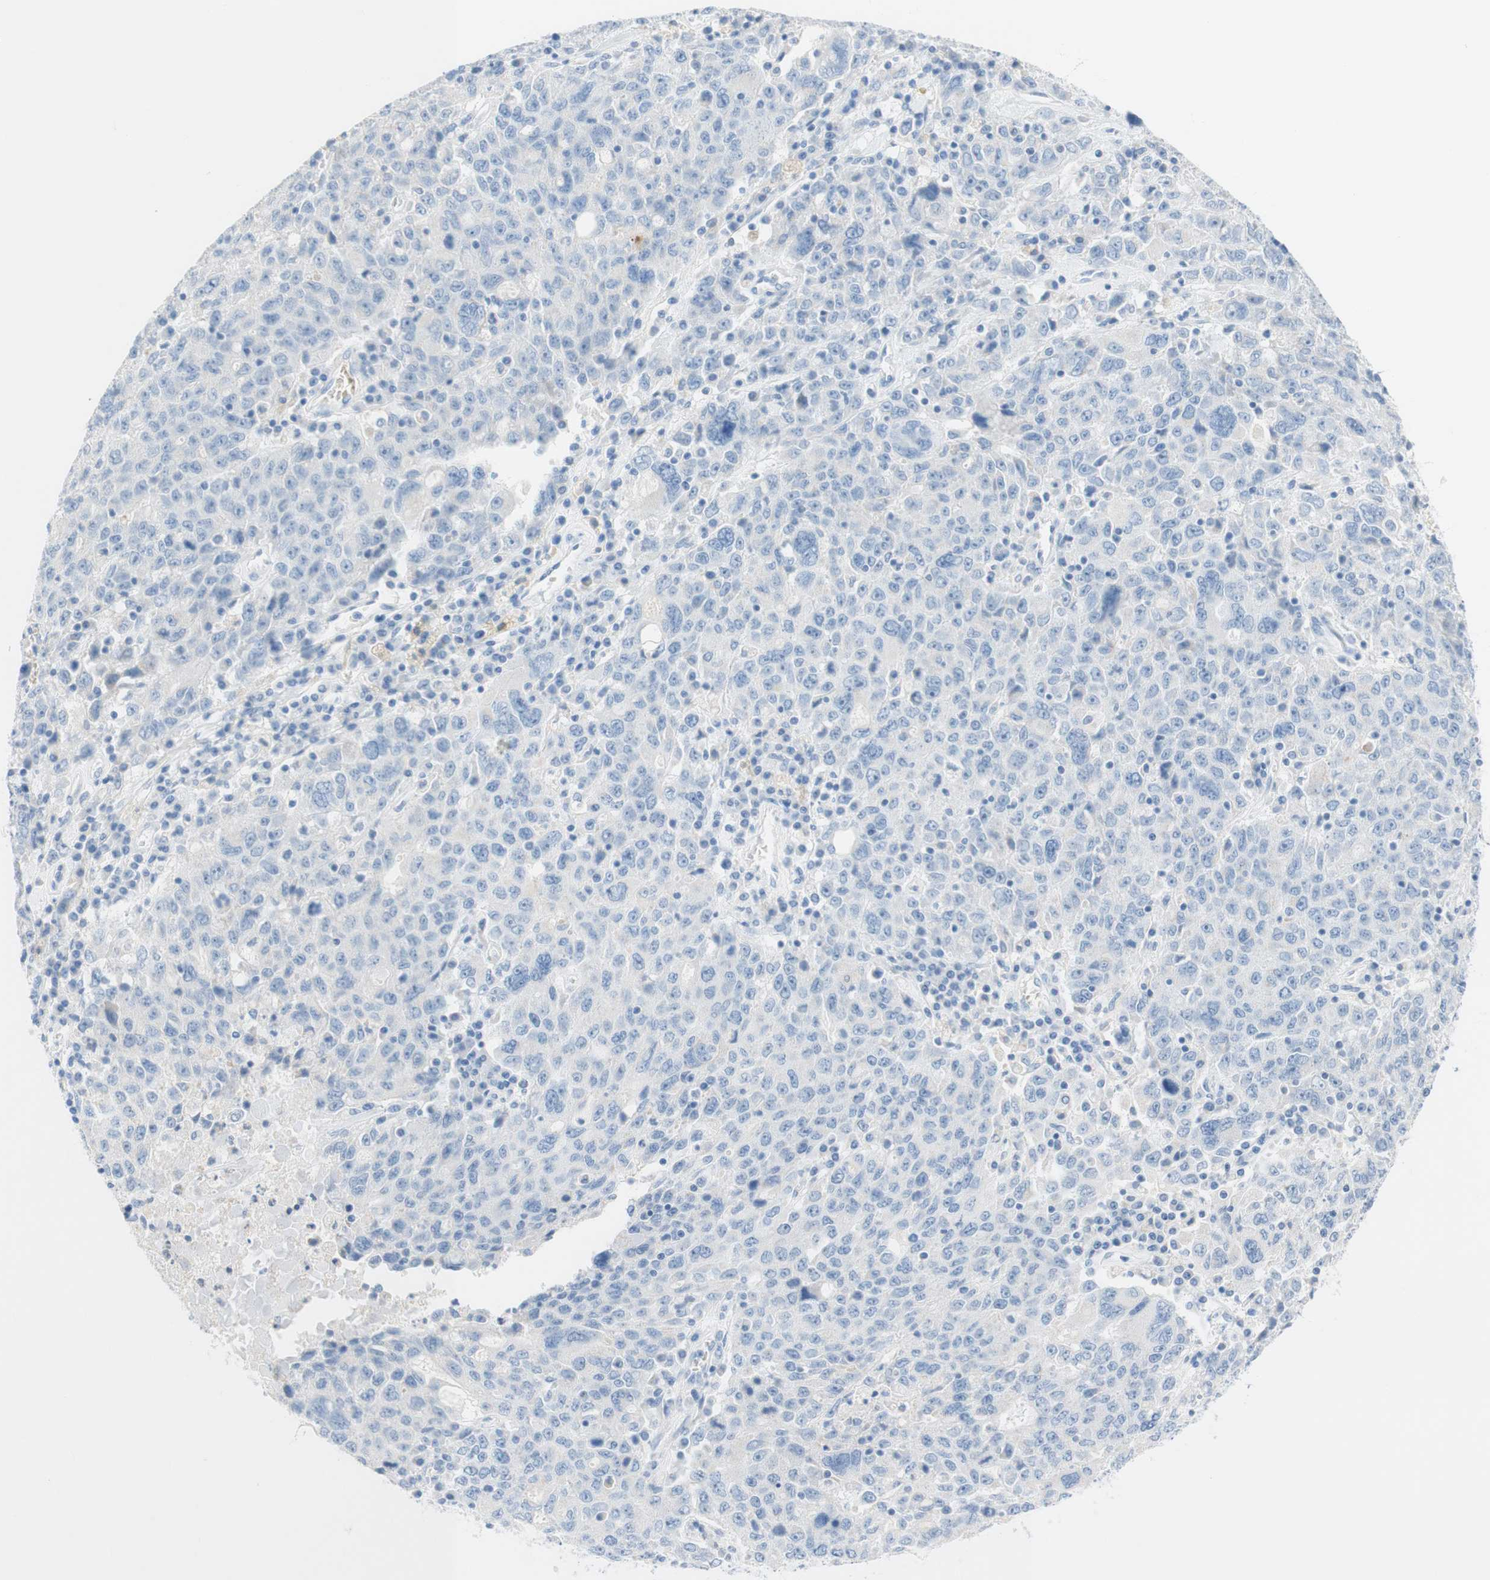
{"staining": {"intensity": "negative", "quantity": "none", "location": "none"}, "tissue": "ovarian cancer", "cell_type": "Tumor cells", "image_type": "cancer", "snomed": [{"axis": "morphology", "description": "Carcinoma, endometroid"}, {"axis": "topography", "description": "Ovary"}], "caption": "Endometroid carcinoma (ovarian) was stained to show a protein in brown. There is no significant positivity in tumor cells.", "gene": "CEACAM1", "patient": {"sex": "female", "age": 62}}